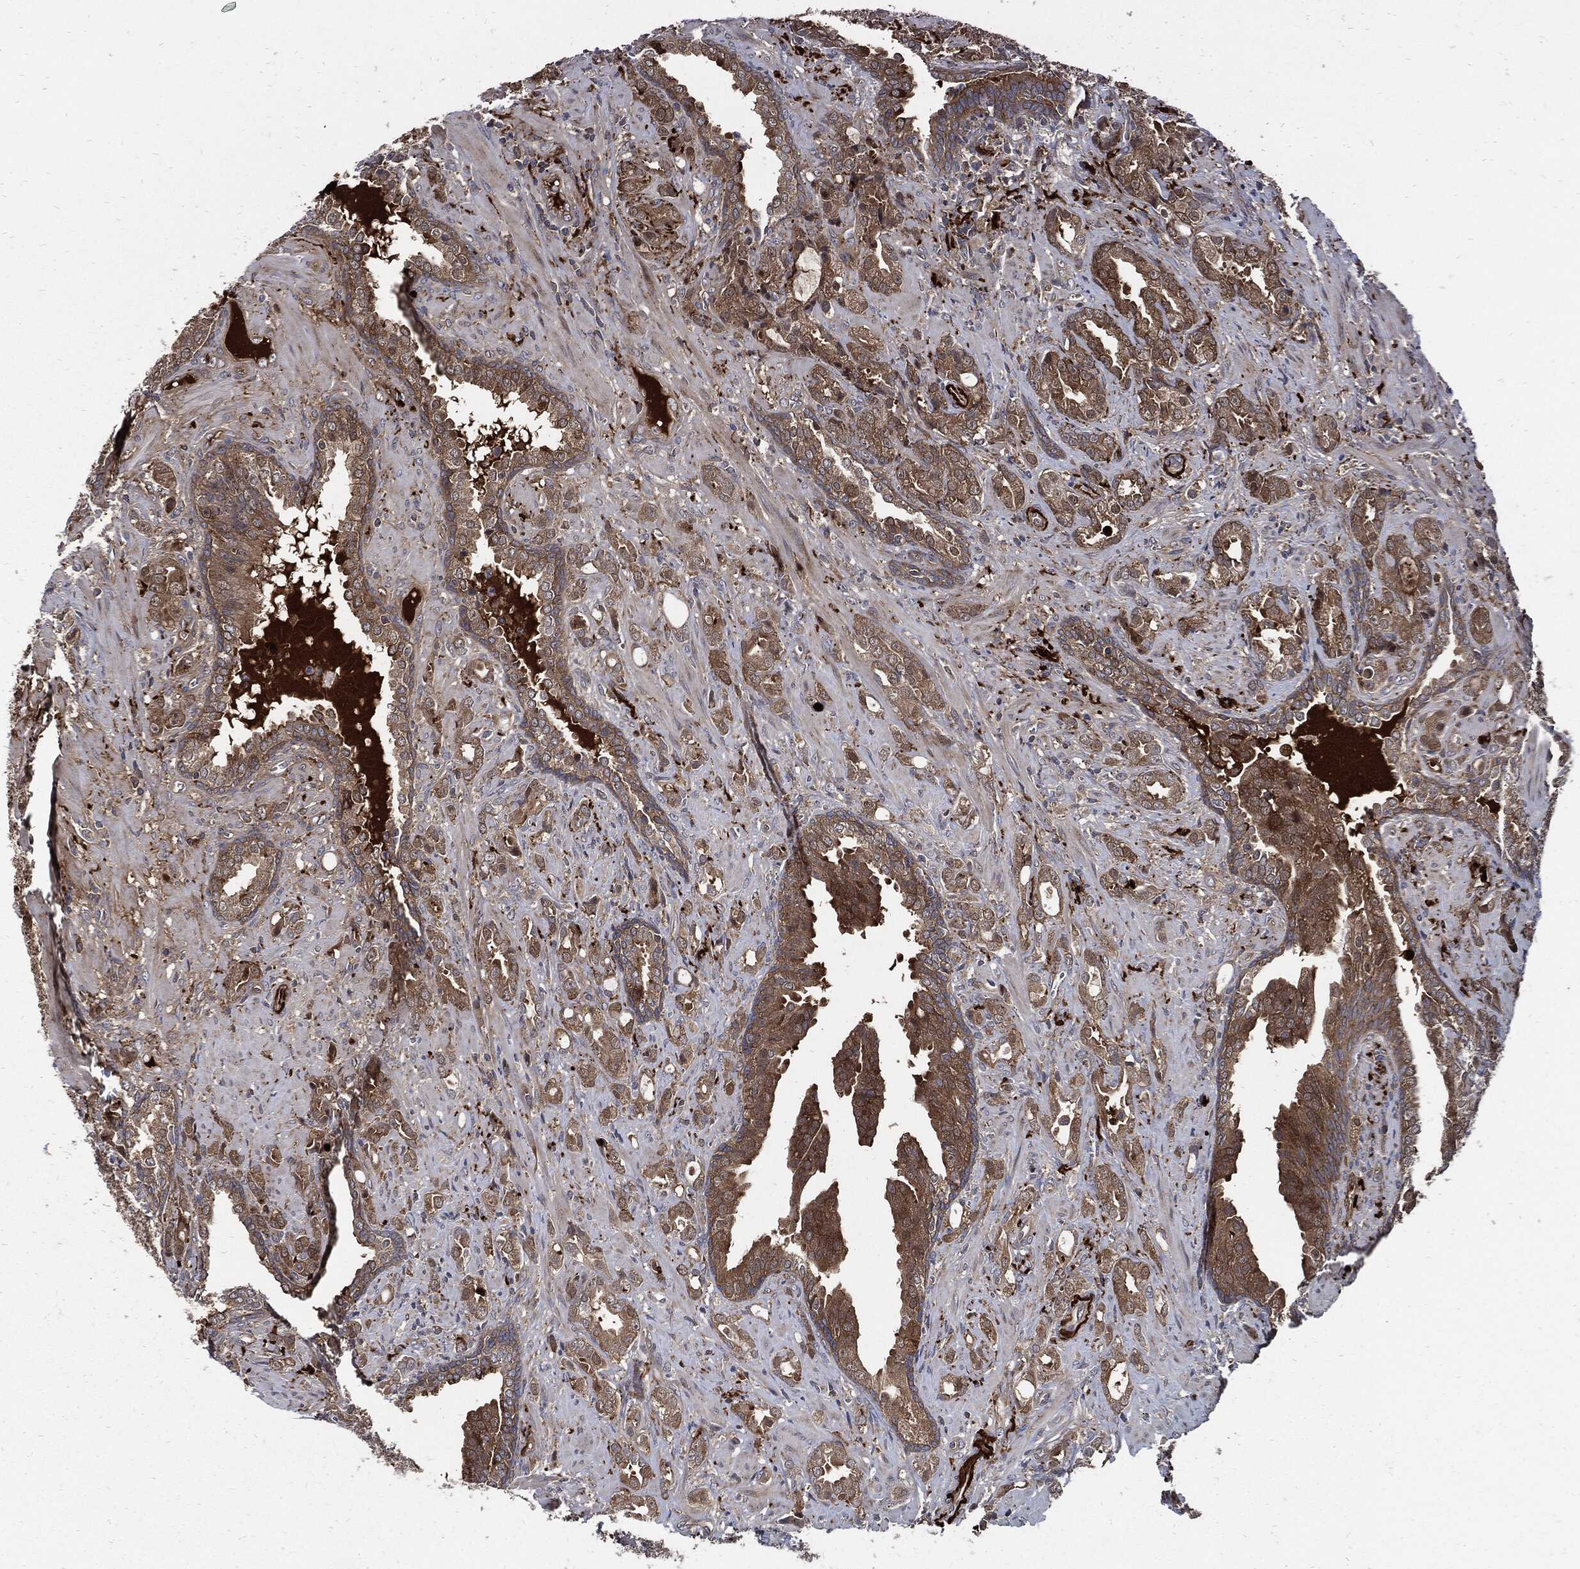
{"staining": {"intensity": "strong", "quantity": "25%-75%", "location": "cytoplasmic/membranous"}, "tissue": "prostate cancer", "cell_type": "Tumor cells", "image_type": "cancer", "snomed": [{"axis": "morphology", "description": "Adenocarcinoma, NOS"}, {"axis": "topography", "description": "Prostate"}], "caption": "Tumor cells demonstrate high levels of strong cytoplasmic/membranous staining in approximately 25%-75% of cells in human prostate cancer (adenocarcinoma).", "gene": "CLU", "patient": {"sex": "male", "age": 57}}